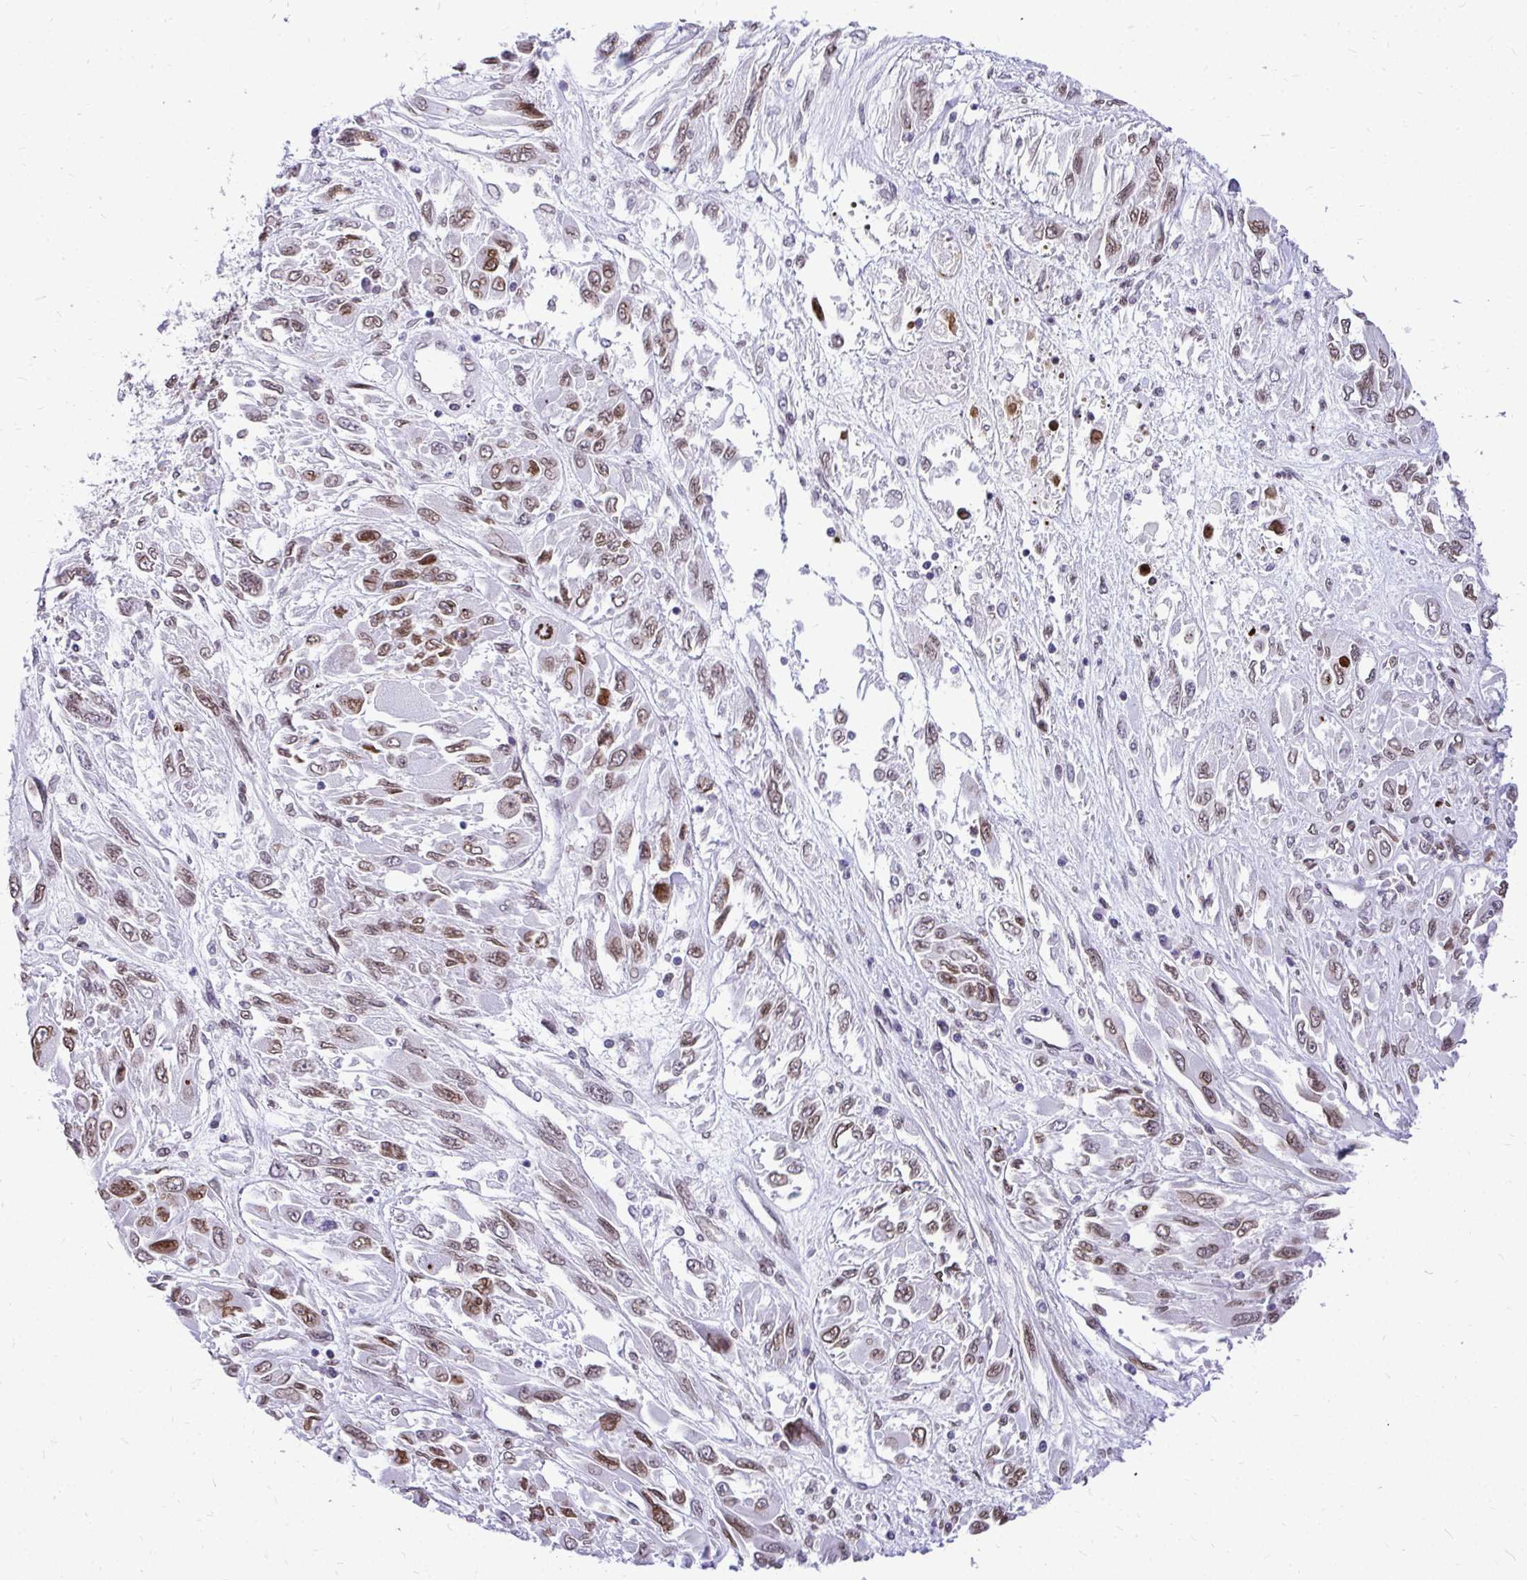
{"staining": {"intensity": "moderate", "quantity": ">75%", "location": "nuclear"}, "tissue": "melanoma", "cell_type": "Tumor cells", "image_type": "cancer", "snomed": [{"axis": "morphology", "description": "Malignant melanoma, NOS"}, {"axis": "topography", "description": "Skin"}], "caption": "This is an image of IHC staining of malignant melanoma, which shows moderate positivity in the nuclear of tumor cells.", "gene": "BANF1", "patient": {"sex": "female", "age": 91}}